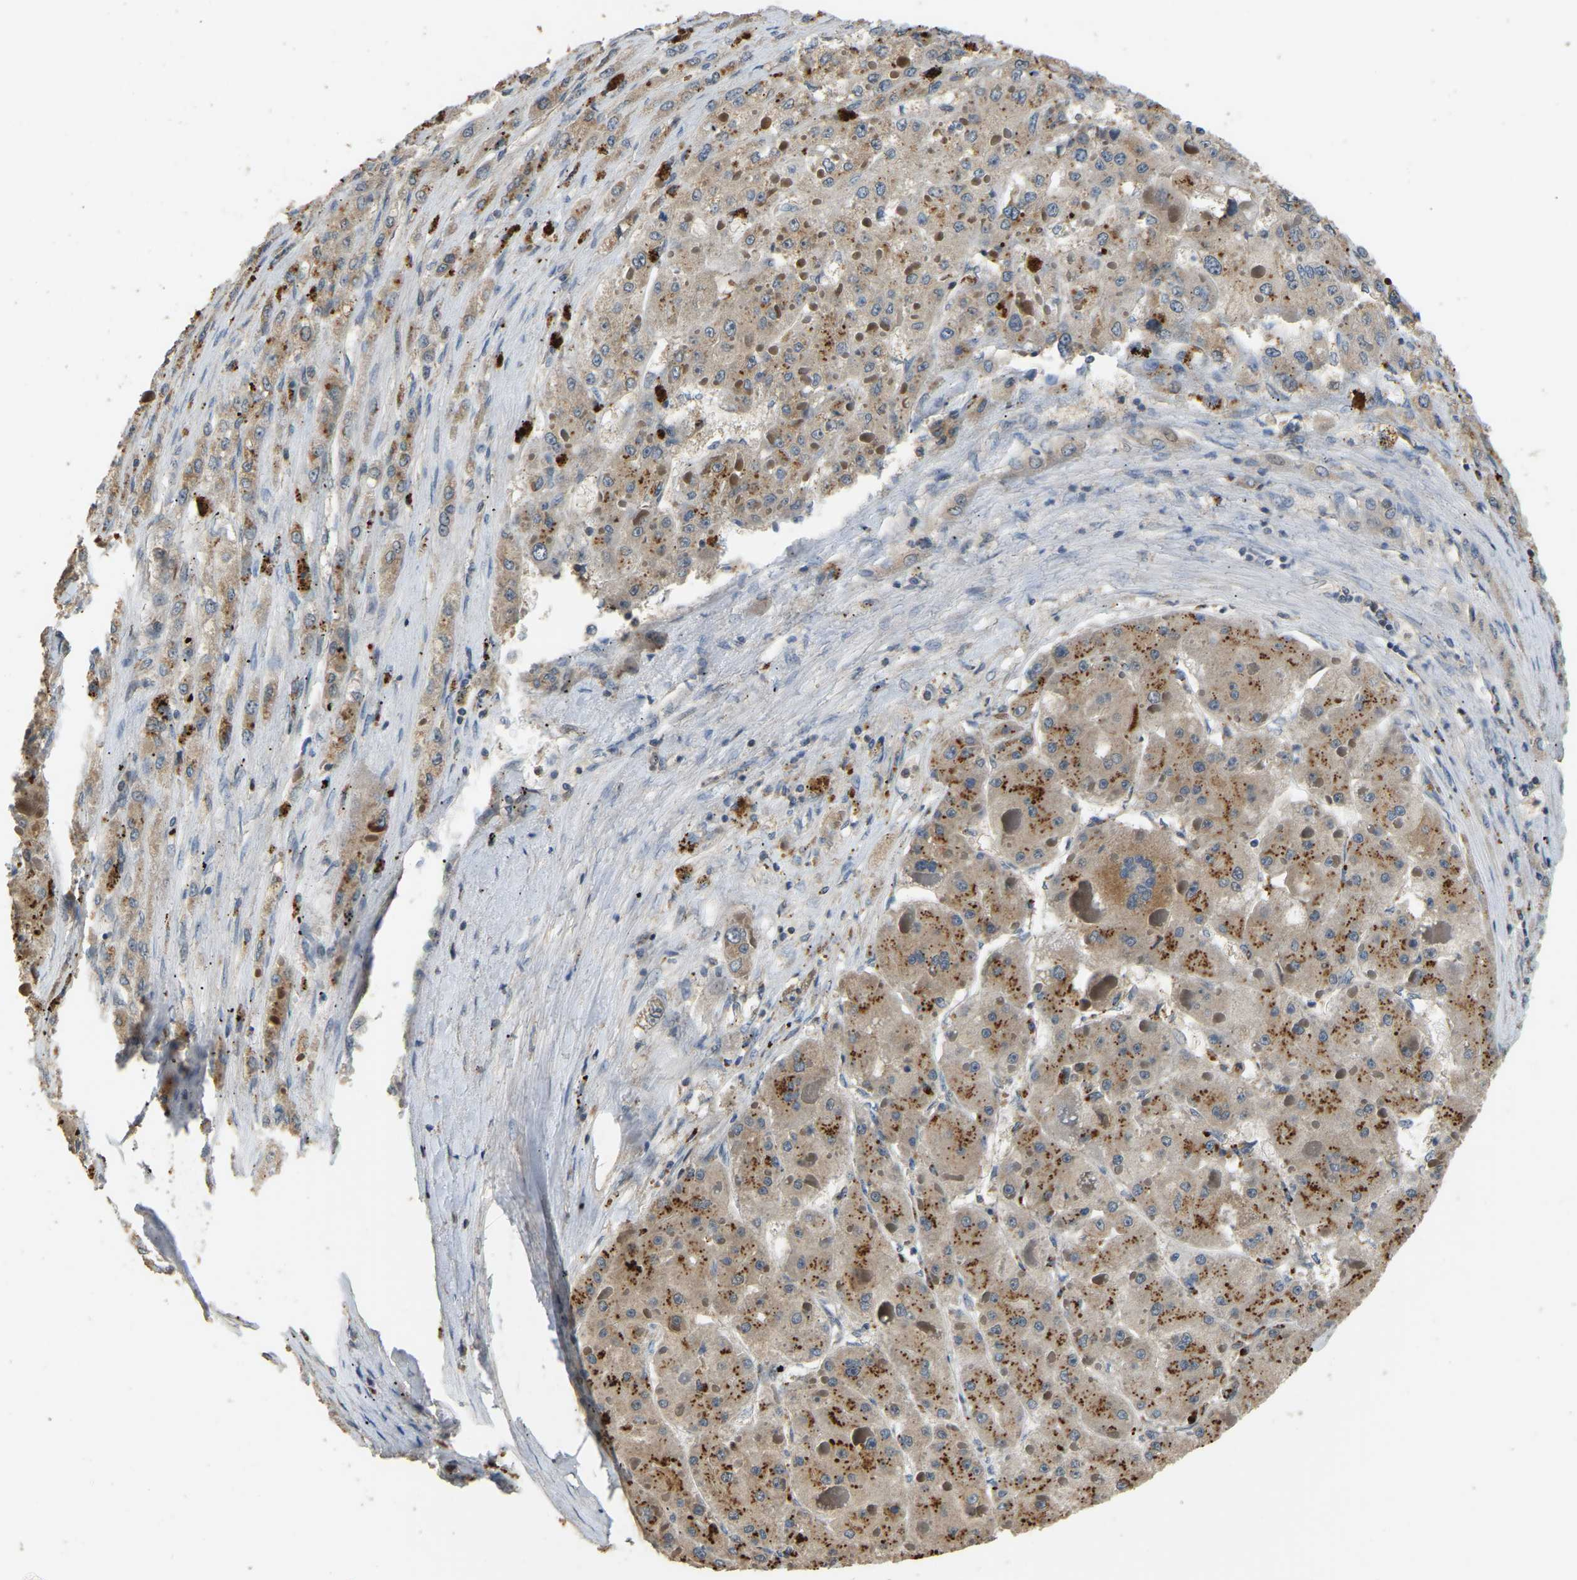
{"staining": {"intensity": "weak", "quantity": ">75%", "location": "cytoplasmic/membranous"}, "tissue": "liver cancer", "cell_type": "Tumor cells", "image_type": "cancer", "snomed": [{"axis": "morphology", "description": "Carcinoma, Hepatocellular, NOS"}, {"axis": "topography", "description": "Liver"}], "caption": "Immunohistochemical staining of liver hepatocellular carcinoma exhibits weak cytoplasmic/membranous protein staining in approximately >75% of tumor cells.", "gene": "TUFM", "patient": {"sex": "female", "age": 73}}